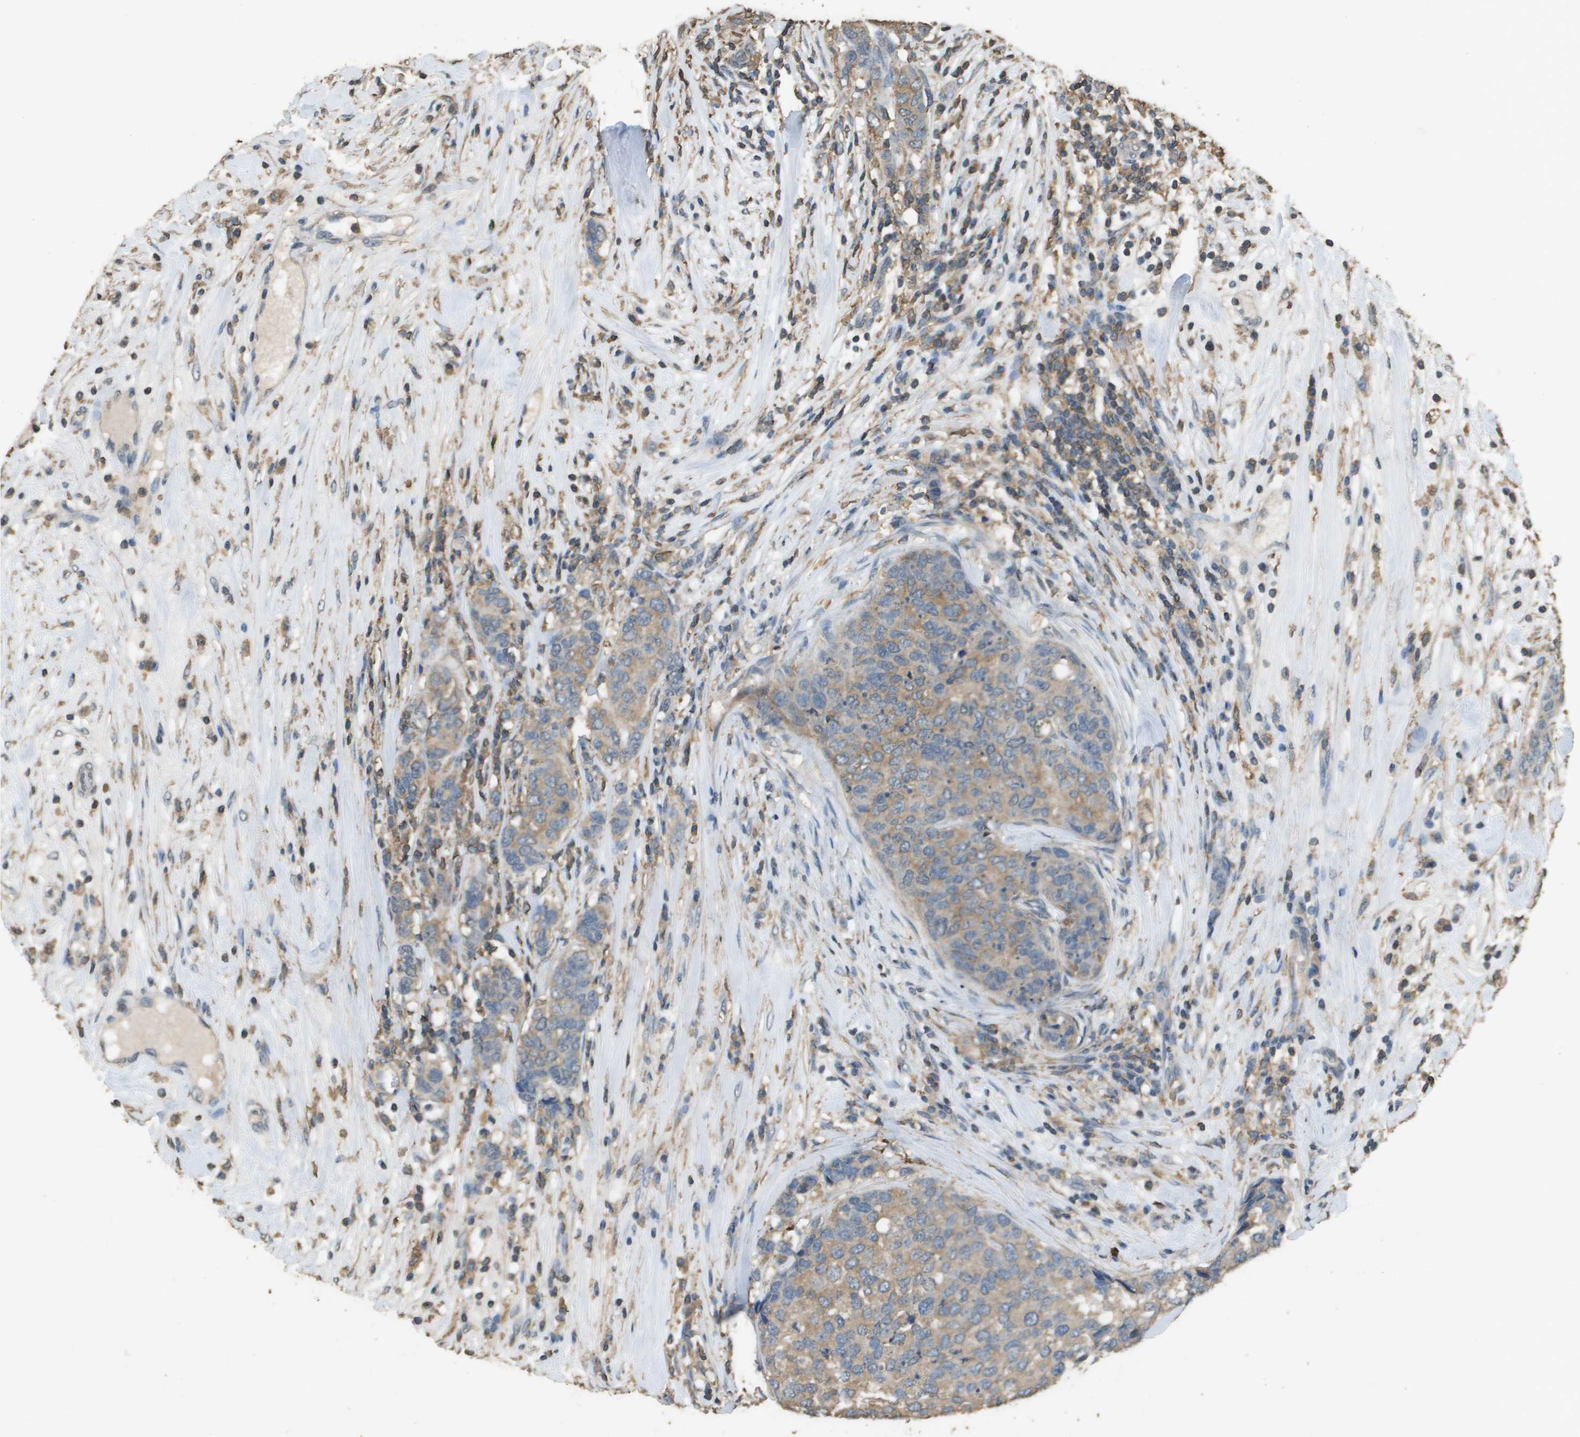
{"staining": {"intensity": "weak", "quantity": ">75%", "location": "cytoplasmic/membranous"}, "tissue": "breast cancer", "cell_type": "Tumor cells", "image_type": "cancer", "snomed": [{"axis": "morphology", "description": "Lobular carcinoma"}, {"axis": "topography", "description": "Breast"}], "caption": "Tumor cells display low levels of weak cytoplasmic/membranous staining in about >75% of cells in breast lobular carcinoma.", "gene": "MS4A7", "patient": {"sex": "female", "age": 59}}